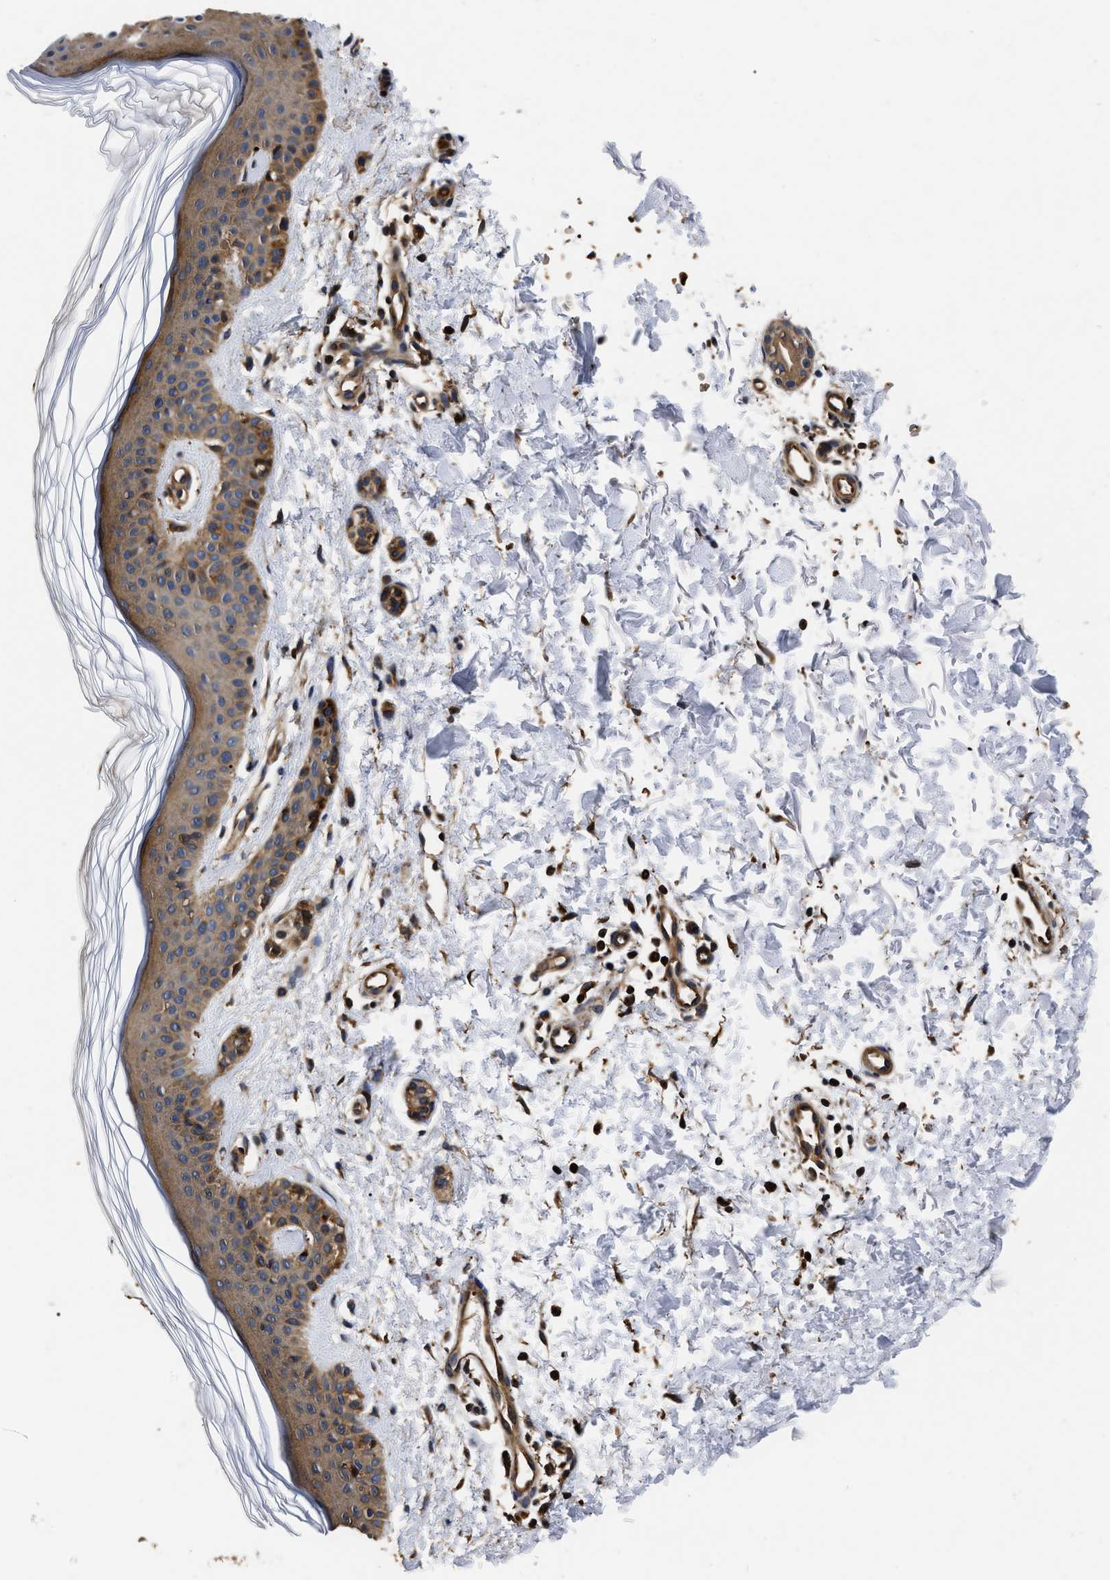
{"staining": {"intensity": "strong", "quantity": ">75%", "location": "cytoplasmic/membranous"}, "tissue": "skin", "cell_type": "Fibroblasts", "image_type": "normal", "snomed": [{"axis": "morphology", "description": "Normal tissue, NOS"}, {"axis": "morphology", "description": "Malignant melanoma, NOS"}, {"axis": "topography", "description": "Skin"}], "caption": "Fibroblasts exhibit high levels of strong cytoplasmic/membranous expression in approximately >75% of cells in unremarkable human skin.", "gene": "ABCG8", "patient": {"sex": "male", "age": 83}}